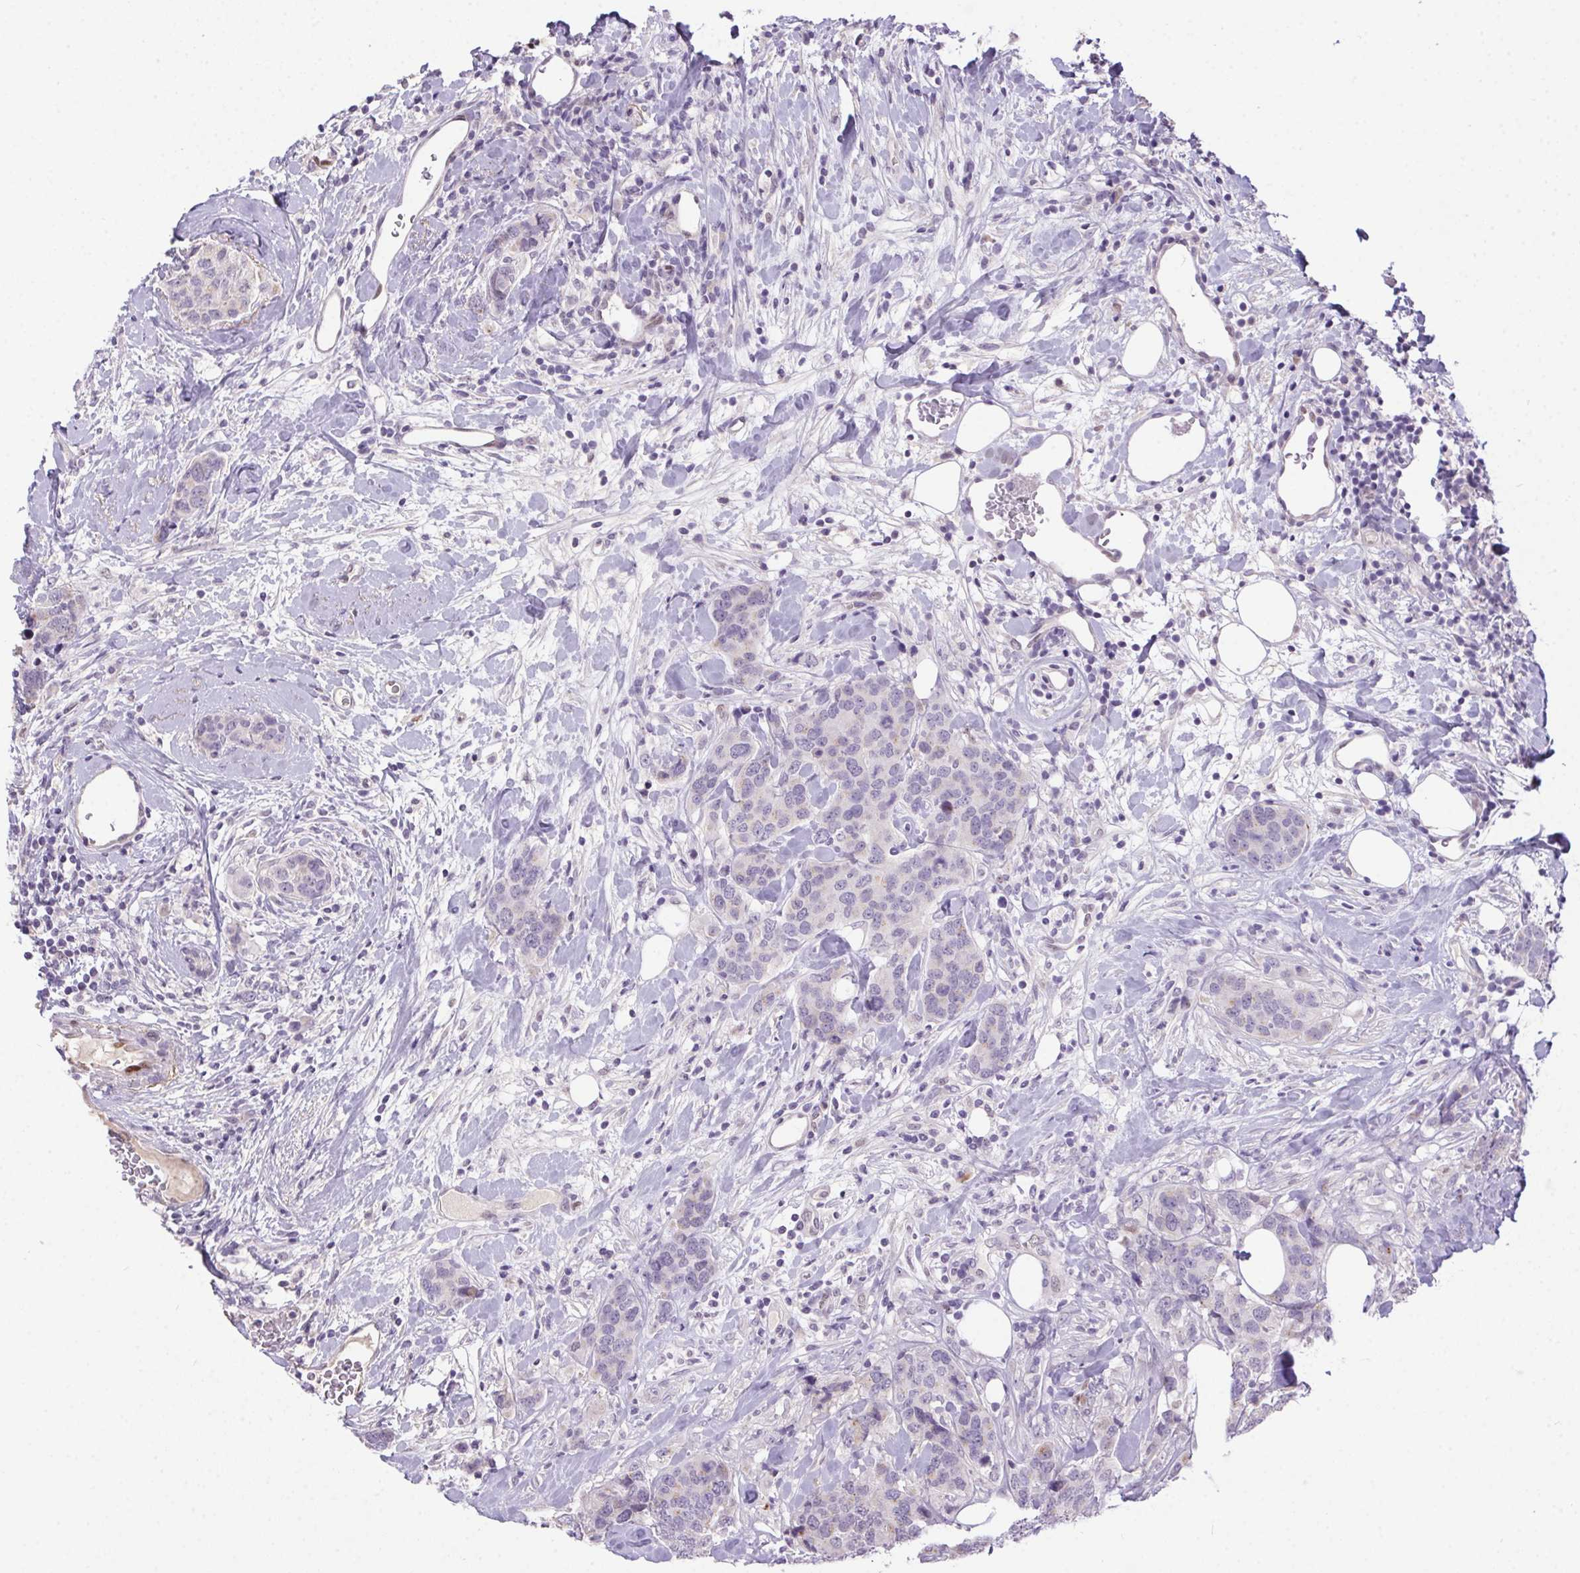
{"staining": {"intensity": "negative", "quantity": "none", "location": "none"}, "tissue": "breast cancer", "cell_type": "Tumor cells", "image_type": "cancer", "snomed": [{"axis": "morphology", "description": "Lobular carcinoma"}, {"axis": "topography", "description": "Breast"}], "caption": "IHC micrograph of breast cancer (lobular carcinoma) stained for a protein (brown), which displays no staining in tumor cells. (IHC, brightfield microscopy, high magnification).", "gene": "SP9", "patient": {"sex": "female", "age": 59}}